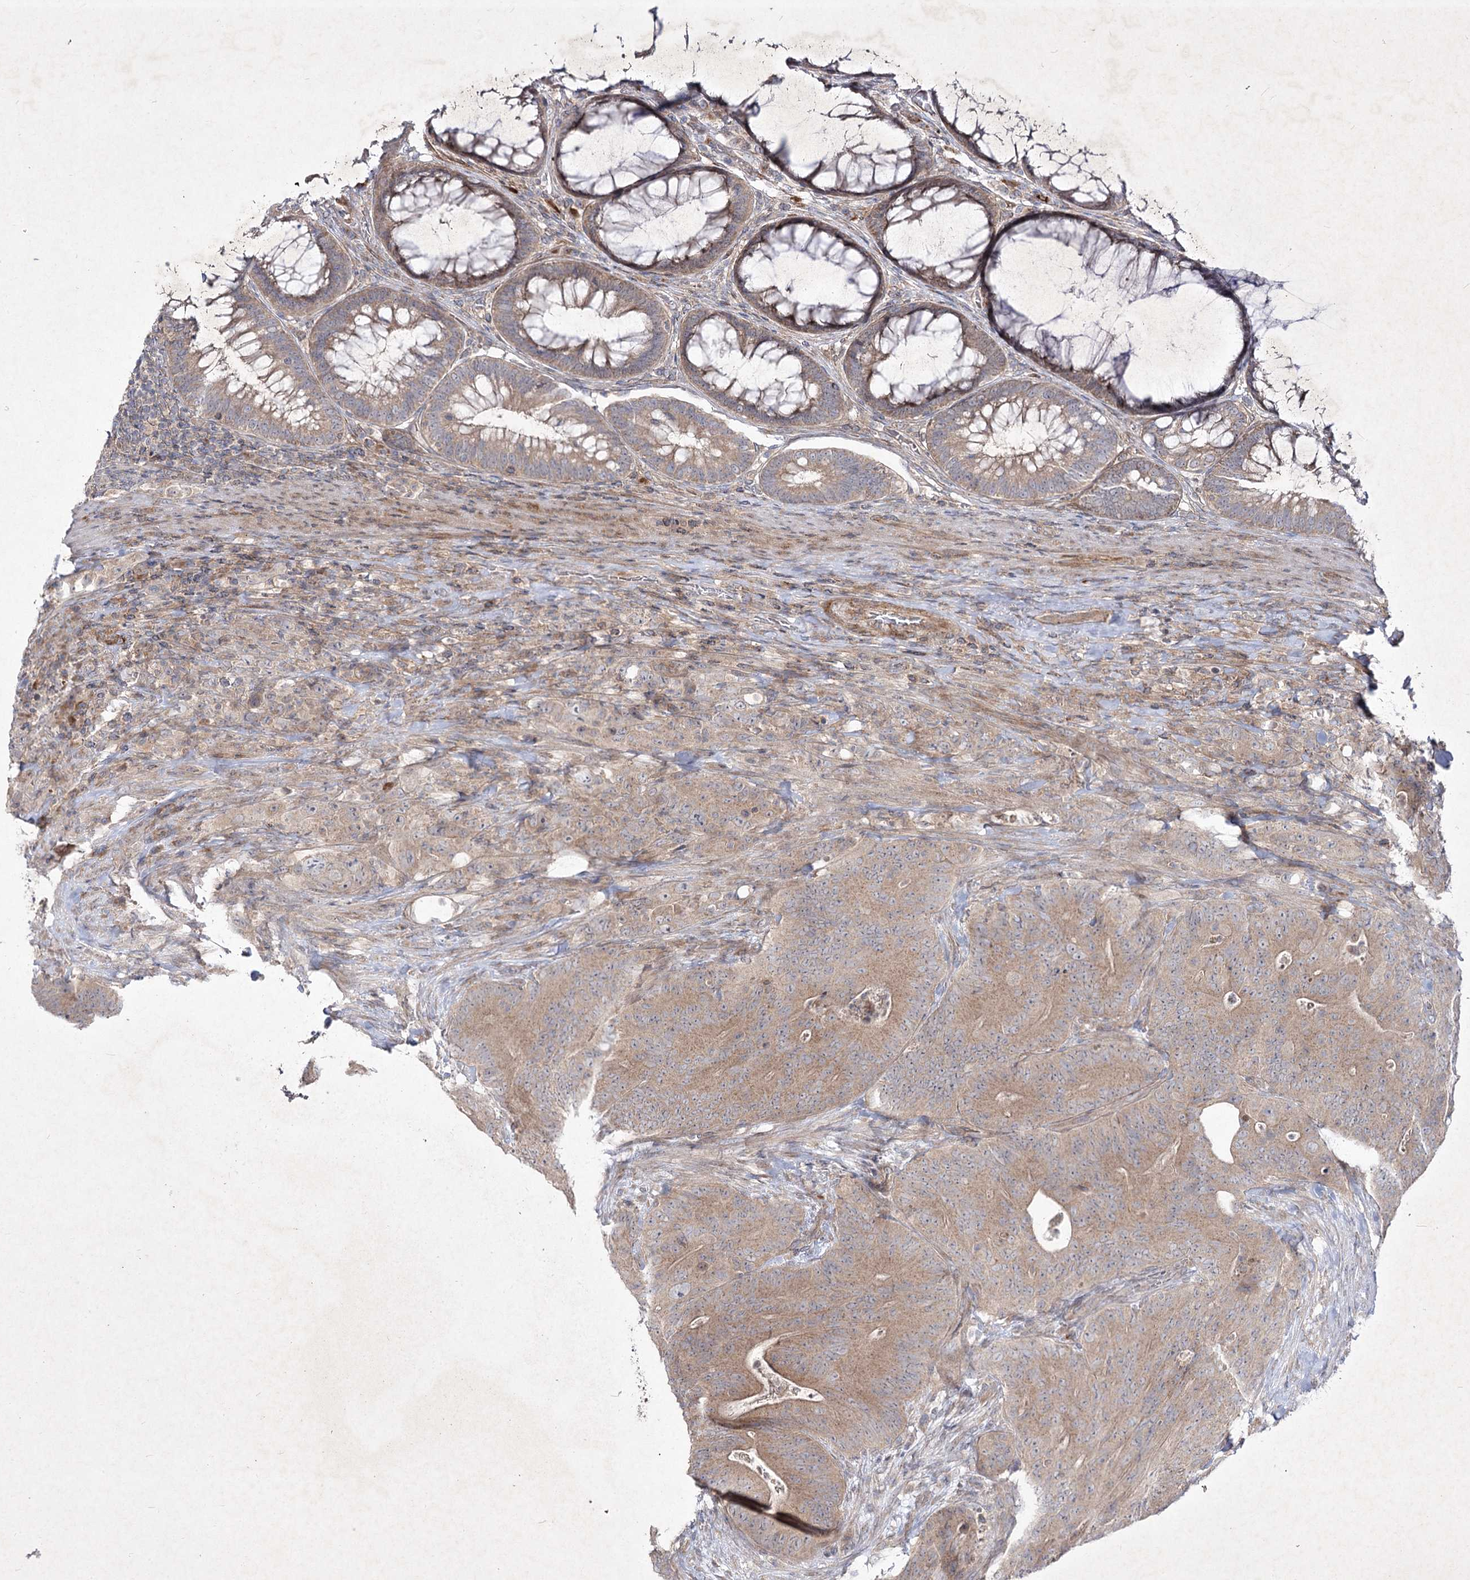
{"staining": {"intensity": "moderate", "quantity": ">75%", "location": "cytoplasmic/membranous"}, "tissue": "colorectal cancer", "cell_type": "Tumor cells", "image_type": "cancer", "snomed": [{"axis": "morphology", "description": "Normal tissue, NOS"}, {"axis": "topography", "description": "Colon"}], "caption": "There is medium levels of moderate cytoplasmic/membranous staining in tumor cells of colorectal cancer, as demonstrated by immunohistochemical staining (brown color).", "gene": "CIB2", "patient": {"sex": "female", "age": 82}}